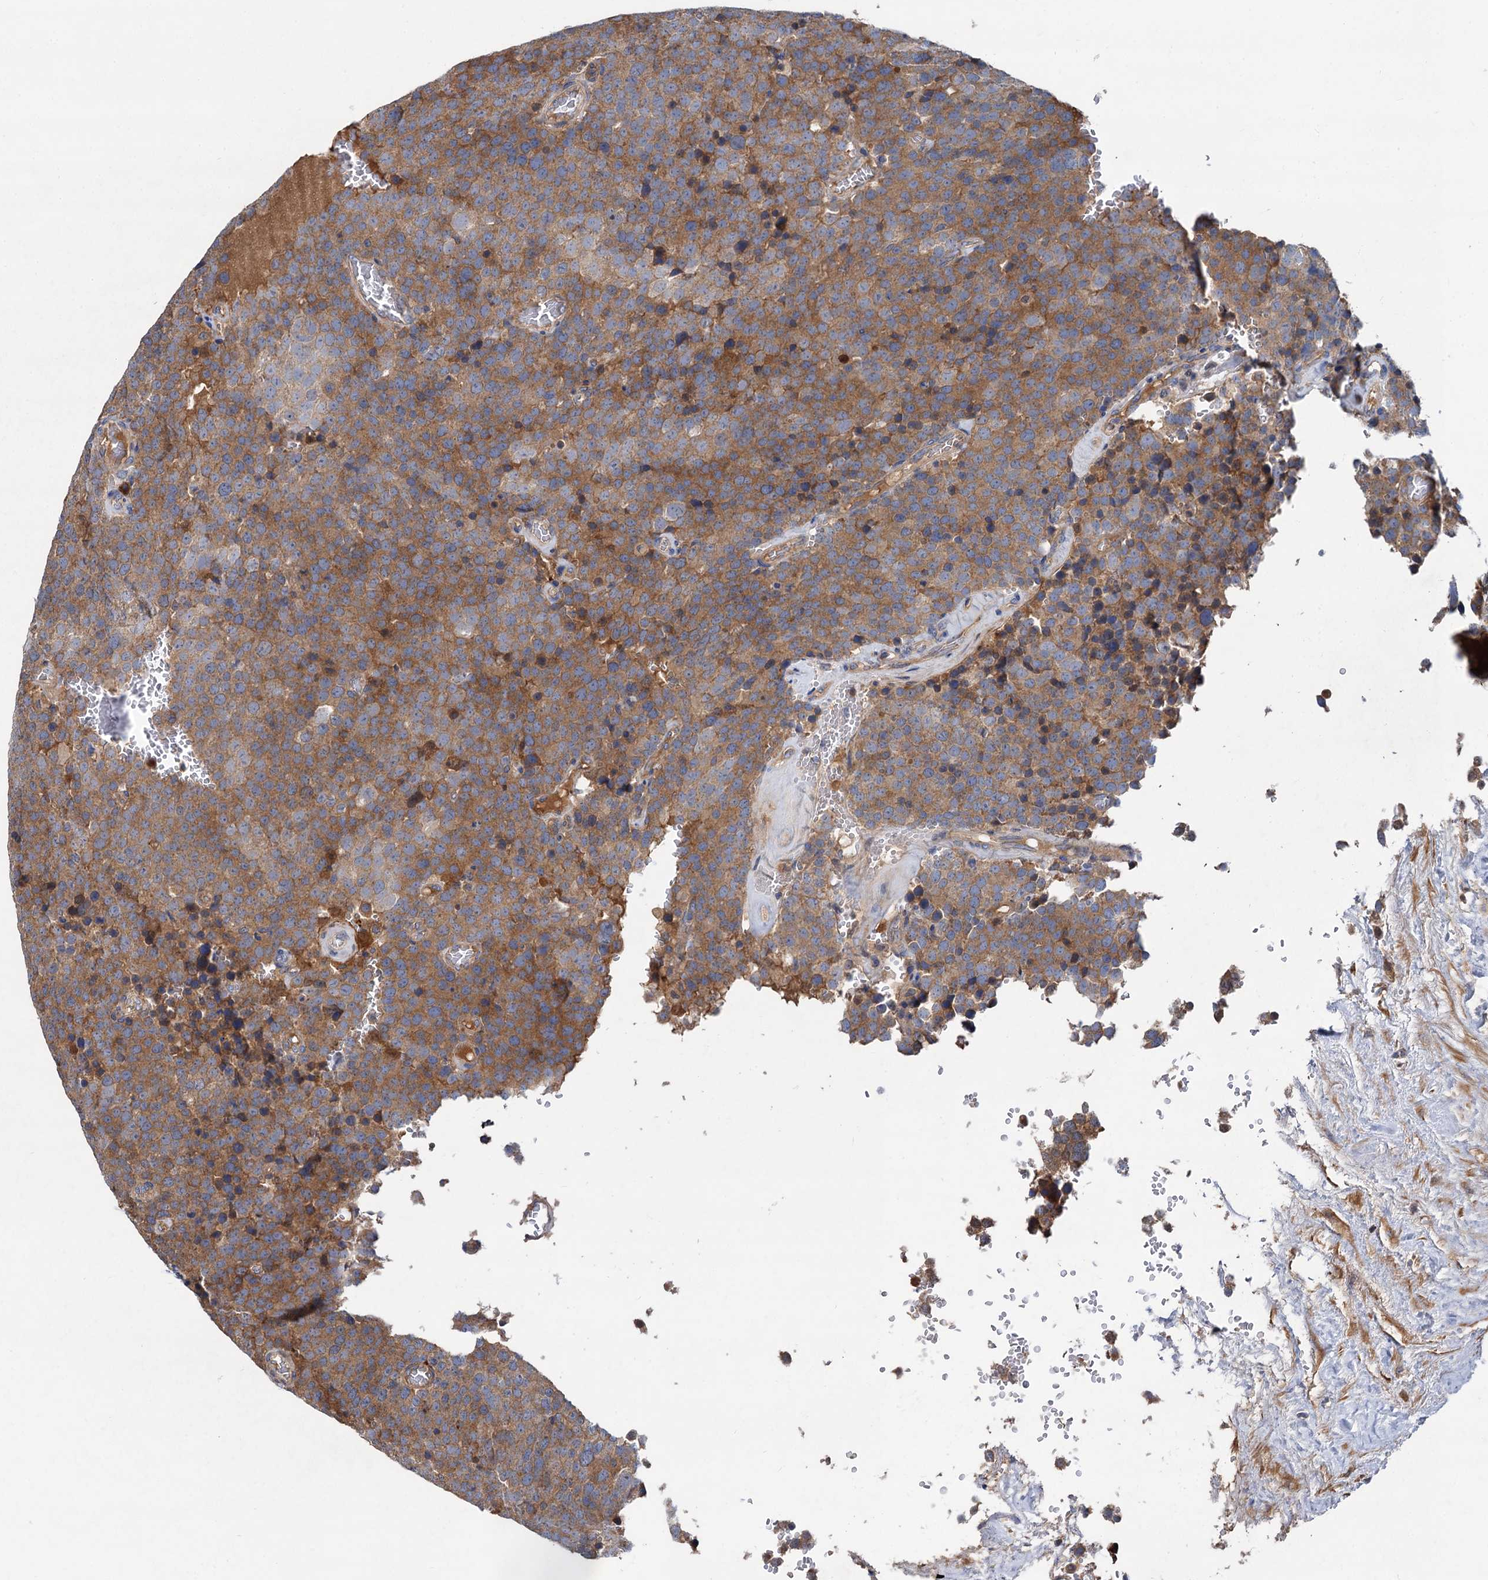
{"staining": {"intensity": "moderate", "quantity": ">75%", "location": "cytoplasmic/membranous"}, "tissue": "testis cancer", "cell_type": "Tumor cells", "image_type": "cancer", "snomed": [{"axis": "morphology", "description": "Seminoma, NOS"}, {"axis": "topography", "description": "Testis"}], "caption": "Immunohistochemical staining of seminoma (testis) shows moderate cytoplasmic/membranous protein expression in about >75% of tumor cells.", "gene": "ALKBH7", "patient": {"sex": "male", "age": 71}}